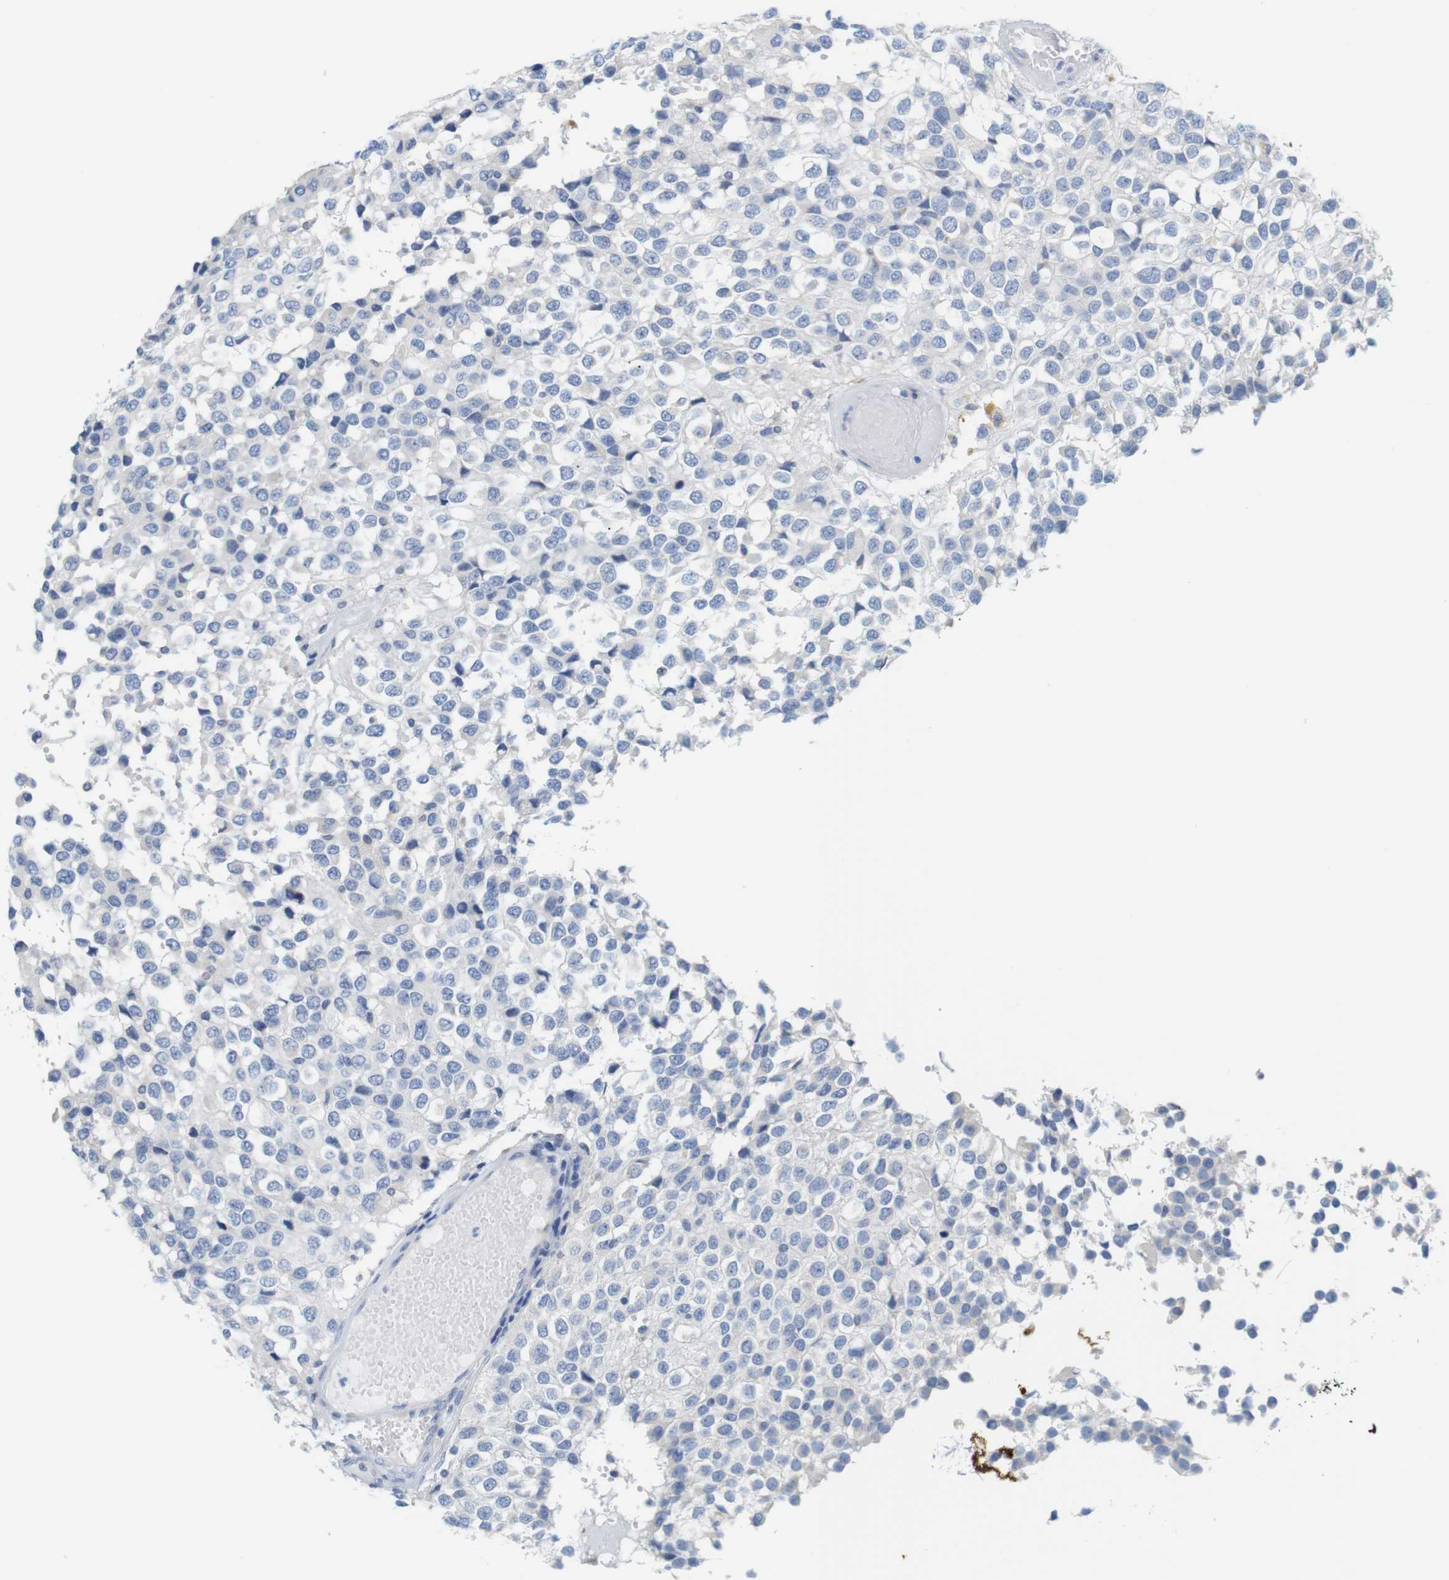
{"staining": {"intensity": "negative", "quantity": "none", "location": "none"}, "tissue": "glioma", "cell_type": "Tumor cells", "image_type": "cancer", "snomed": [{"axis": "morphology", "description": "Glioma, malignant, High grade"}, {"axis": "topography", "description": "Brain"}], "caption": "This is a histopathology image of IHC staining of glioma, which shows no positivity in tumor cells. Brightfield microscopy of IHC stained with DAB (3,3'-diaminobenzidine) (brown) and hematoxylin (blue), captured at high magnification.", "gene": "NEBL", "patient": {"sex": "male", "age": 32}}